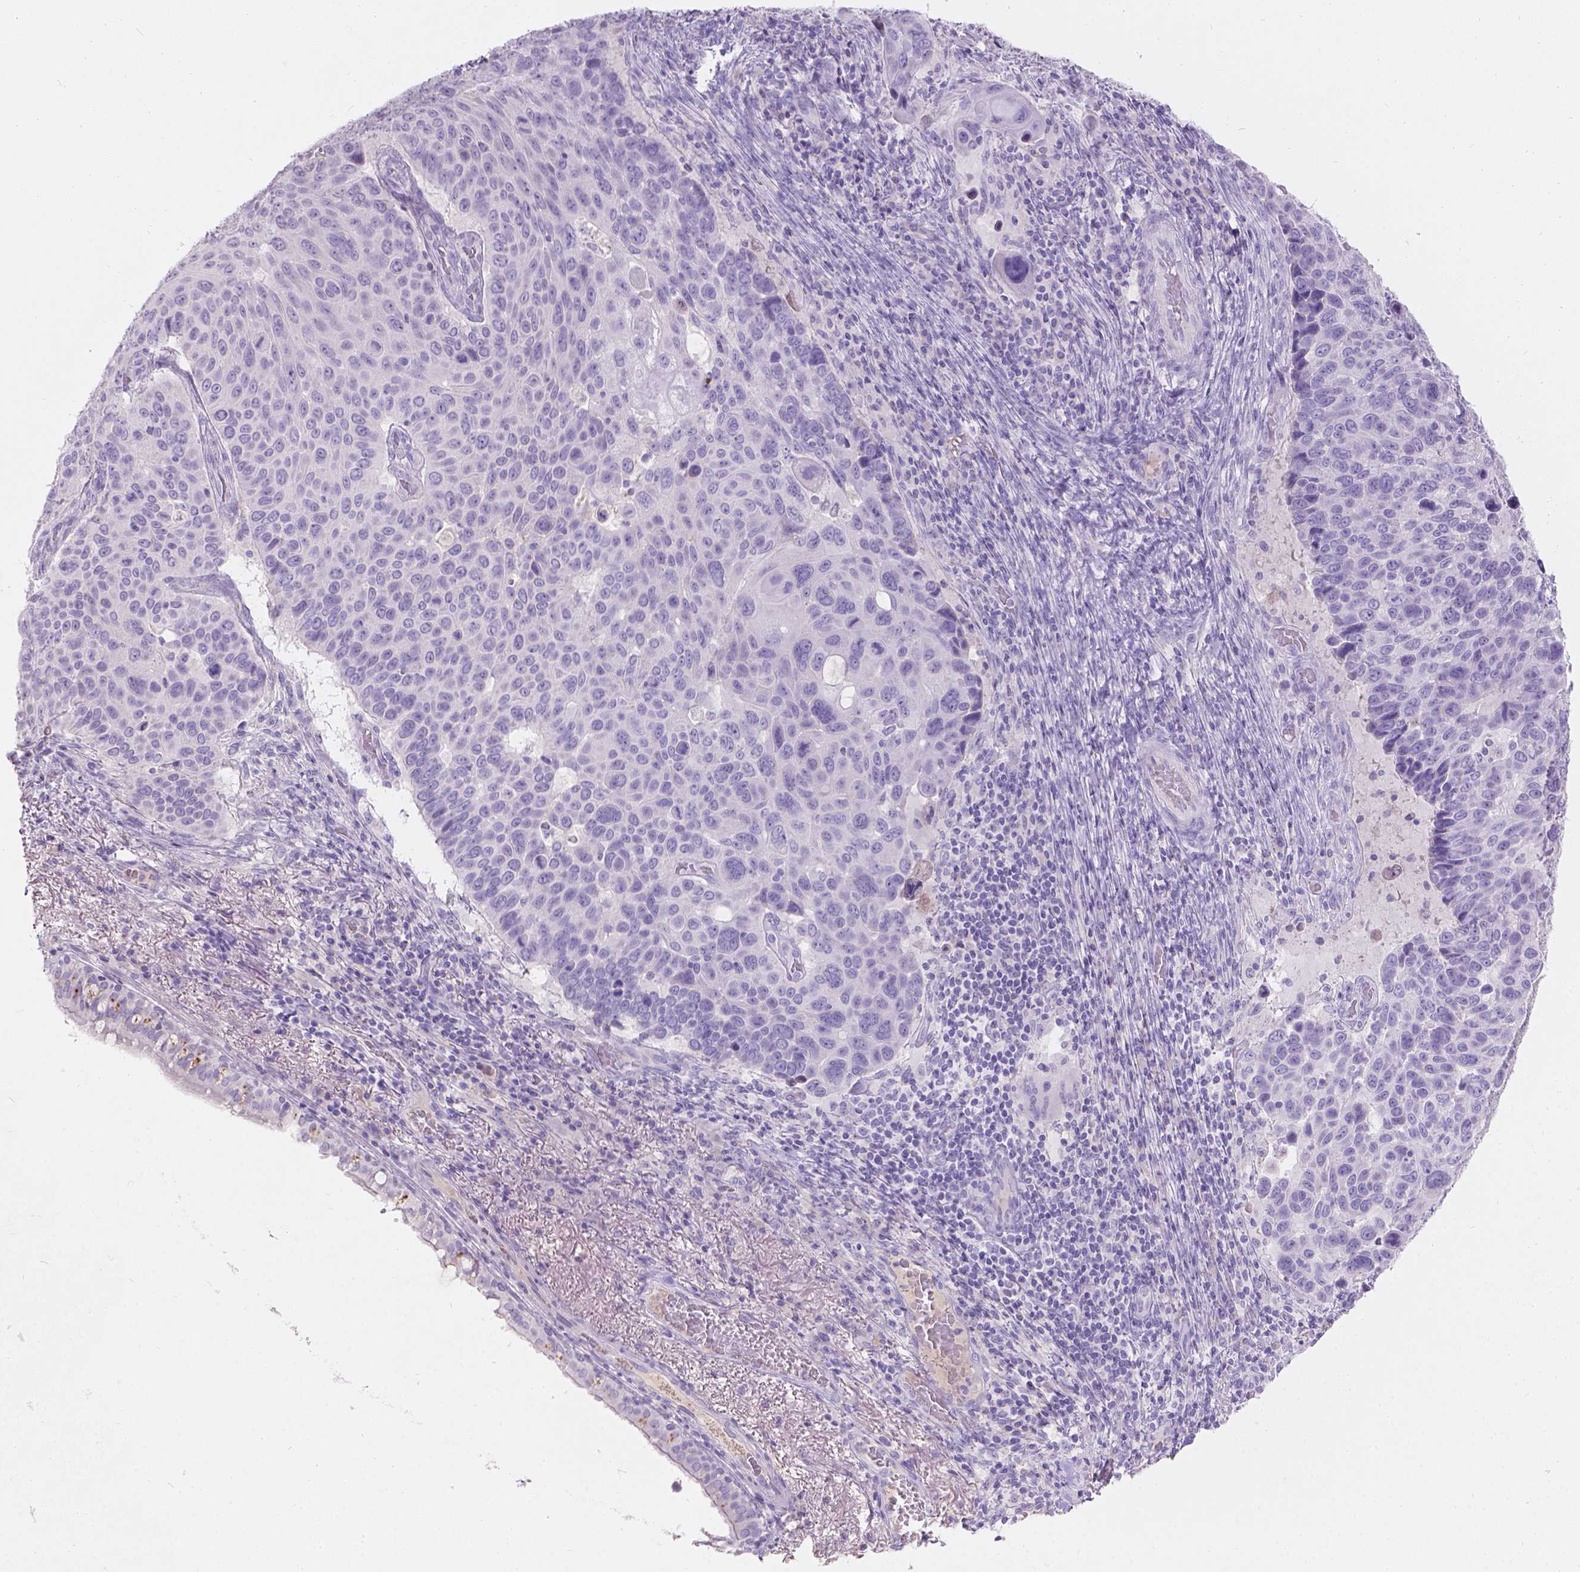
{"staining": {"intensity": "negative", "quantity": "none", "location": "none"}, "tissue": "lung cancer", "cell_type": "Tumor cells", "image_type": "cancer", "snomed": [{"axis": "morphology", "description": "Squamous cell carcinoma, NOS"}, {"axis": "topography", "description": "Lung"}], "caption": "This is an IHC micrograph of human lung cancer. There is no positivity in tumor cells.", "gene": "GAL3ST2", "patient": {"sex": "male", "age": 68}}